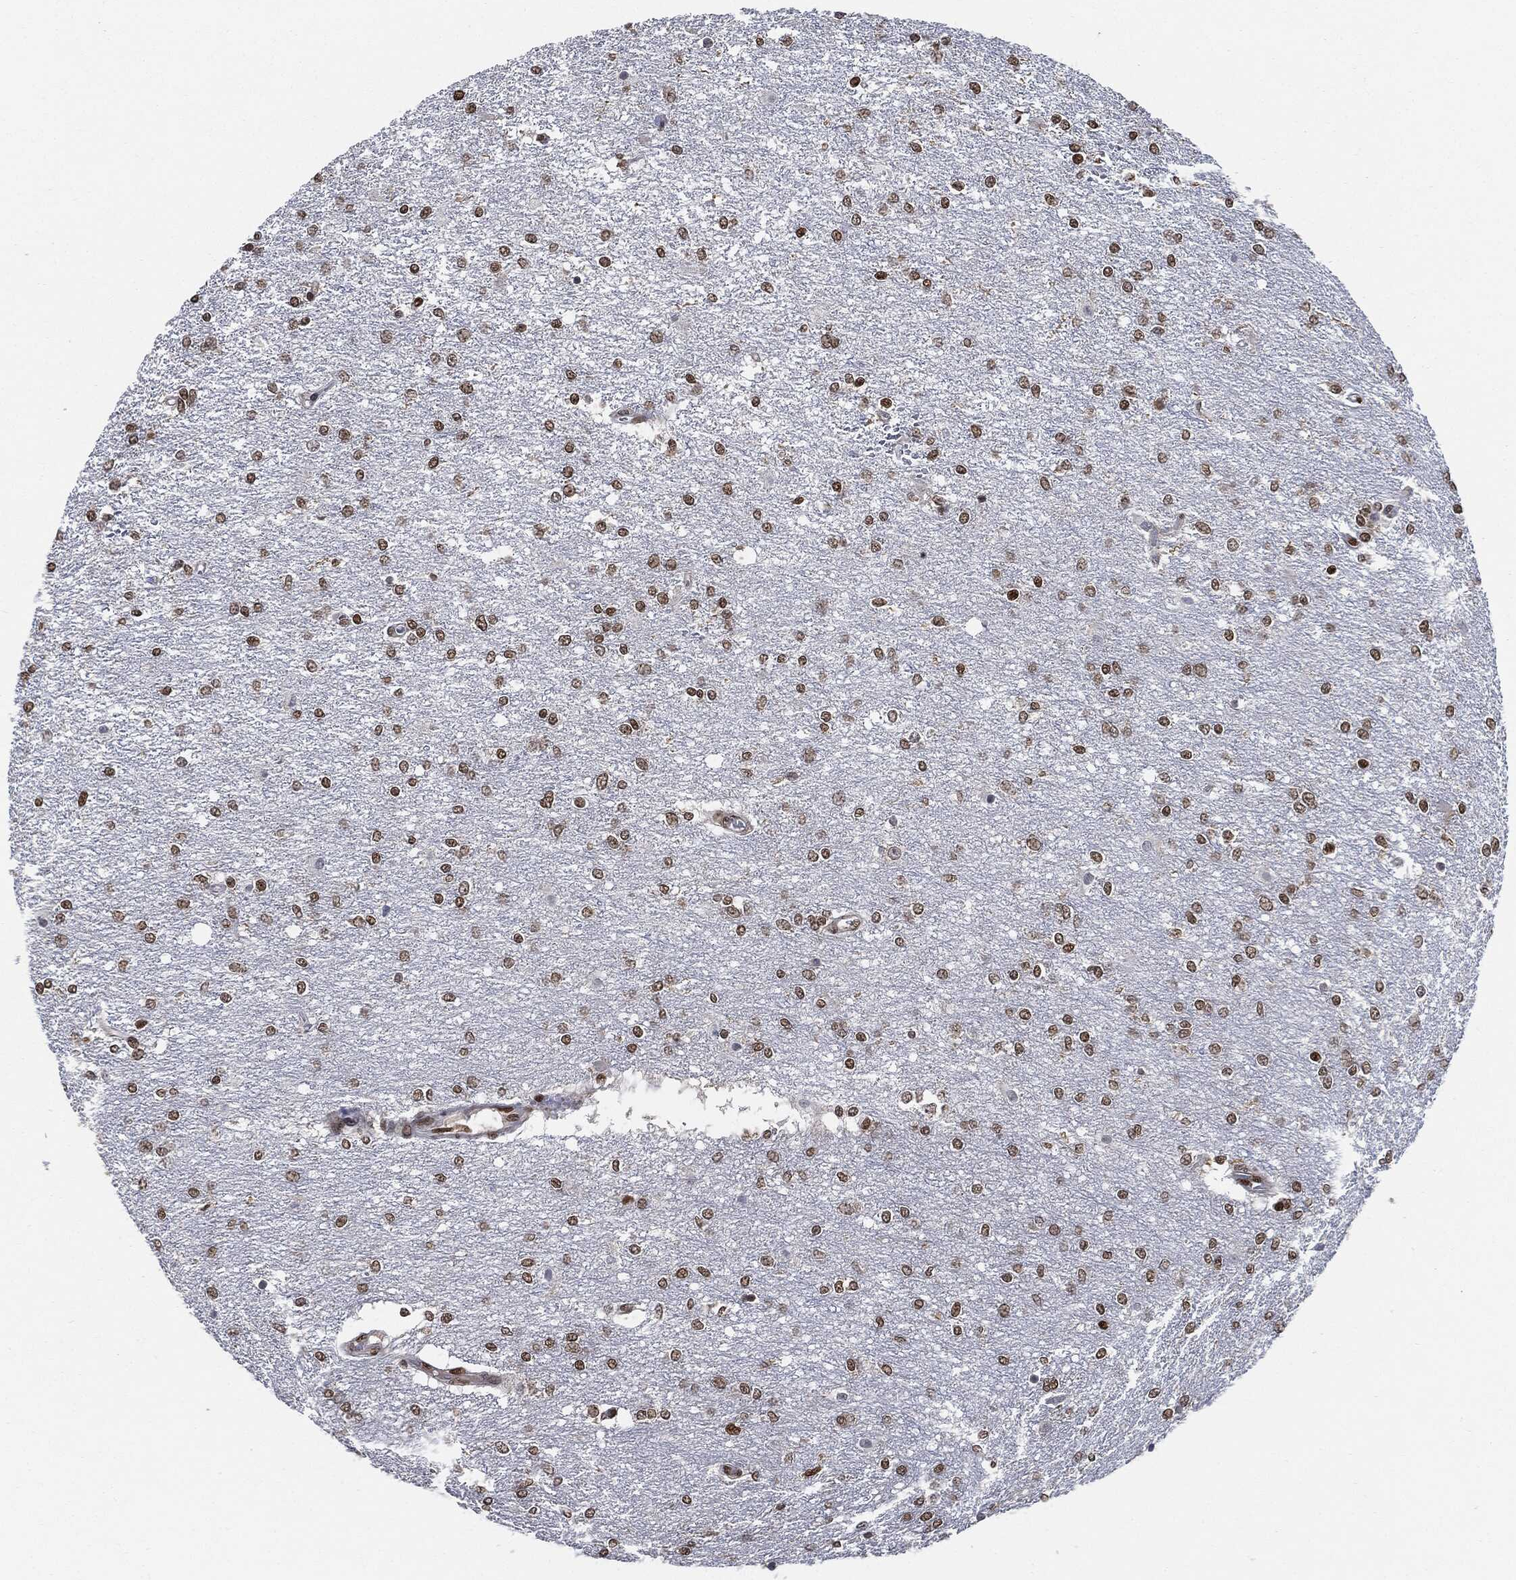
{"staining": {"intensity": "moderate", "quantity": ">75%", "location": "nuclear"}, "tissue": "glioma", "cell_type": "Tumor cells", "image_type": "cancer", "snomed": [{"axis": "morphology", "description": "Glioma, malignant, High grade"}, {"axis": "topography", "description": "Brain"}], "caption": "Immunohistochemistry image of human malignant high-grade glioma stained for a protein (brown), which displays medium levels of moderate nuclear staining in approximately >75% of tumor cells.", "gene": "PCNA", "patient": {"sex": "female", "age": 61}}